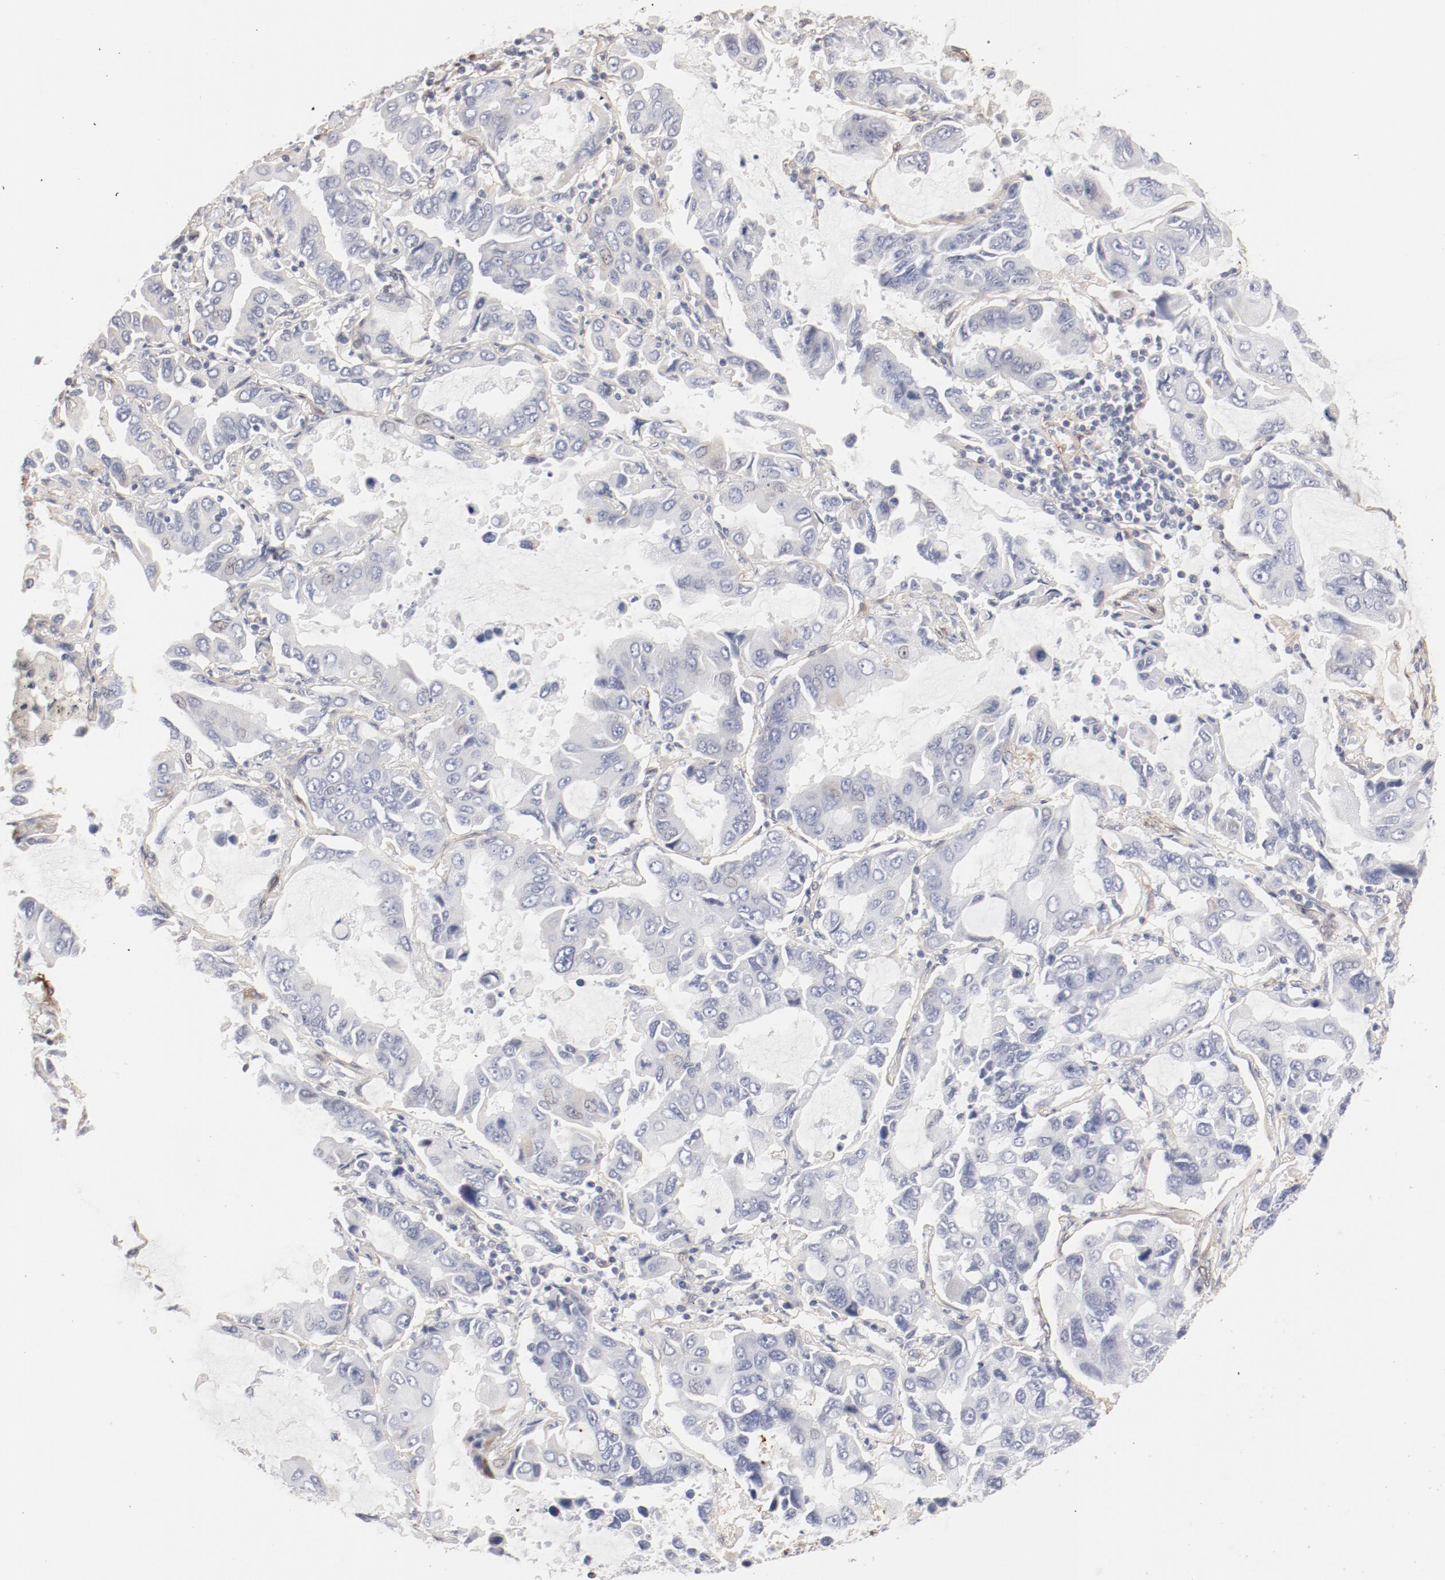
{"staining": {"intensity": "negative", "quantity": "none", "location": "none"}, "tissue": "lung cancer", "cell_type": "Tumor cells", "image_type": "cancer", "snomed": [{"axis": "morphology", "description": "Adenocarcinoma, NOS"}, {"axis": "topography", "description": "Lung"}], "caption": "Photomicrograph shows no protein expression in tumor cells of lung adenocarcinoma tissue.", "gene": "MAGED4", "patient": {"sex": "male", "age": 64}}